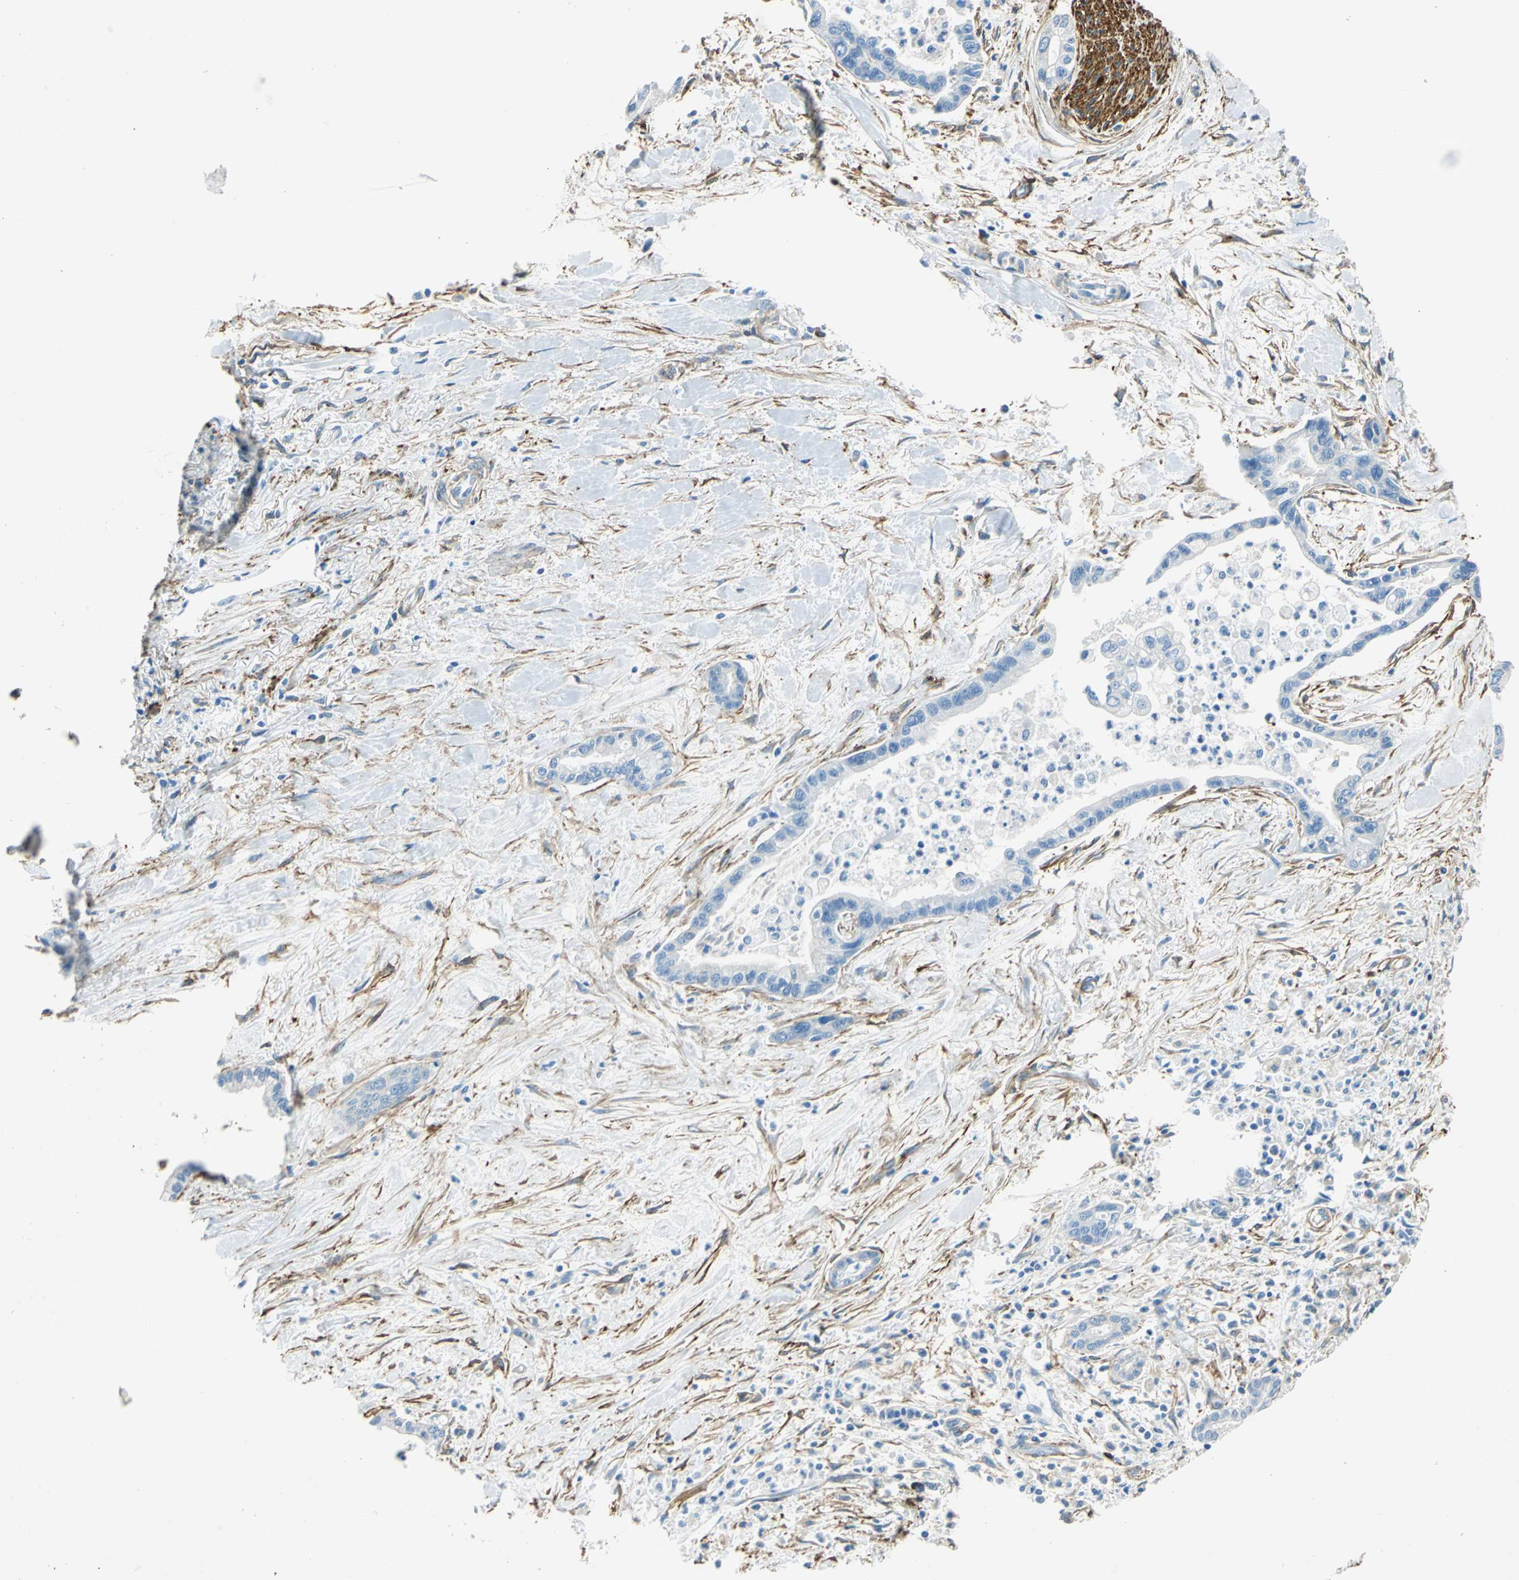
{"staining": {"intensity": "negative", "quantity": "none", "location": "none"}, "tissue": "pancreatic cancer", "cell_type": "Tumor cells", "image_type": "cancer", "snomed": [{"axis": "morphology", "description": "Adenocarcinoma, NOS"}, {"axis": "topography", "description": "Pancreas"}], "caption": "The image reveals no staining of tumor cells in pancreatic cancer.", "gene": "AKAP12", "patient": {"sex": "male", "age": 70}}